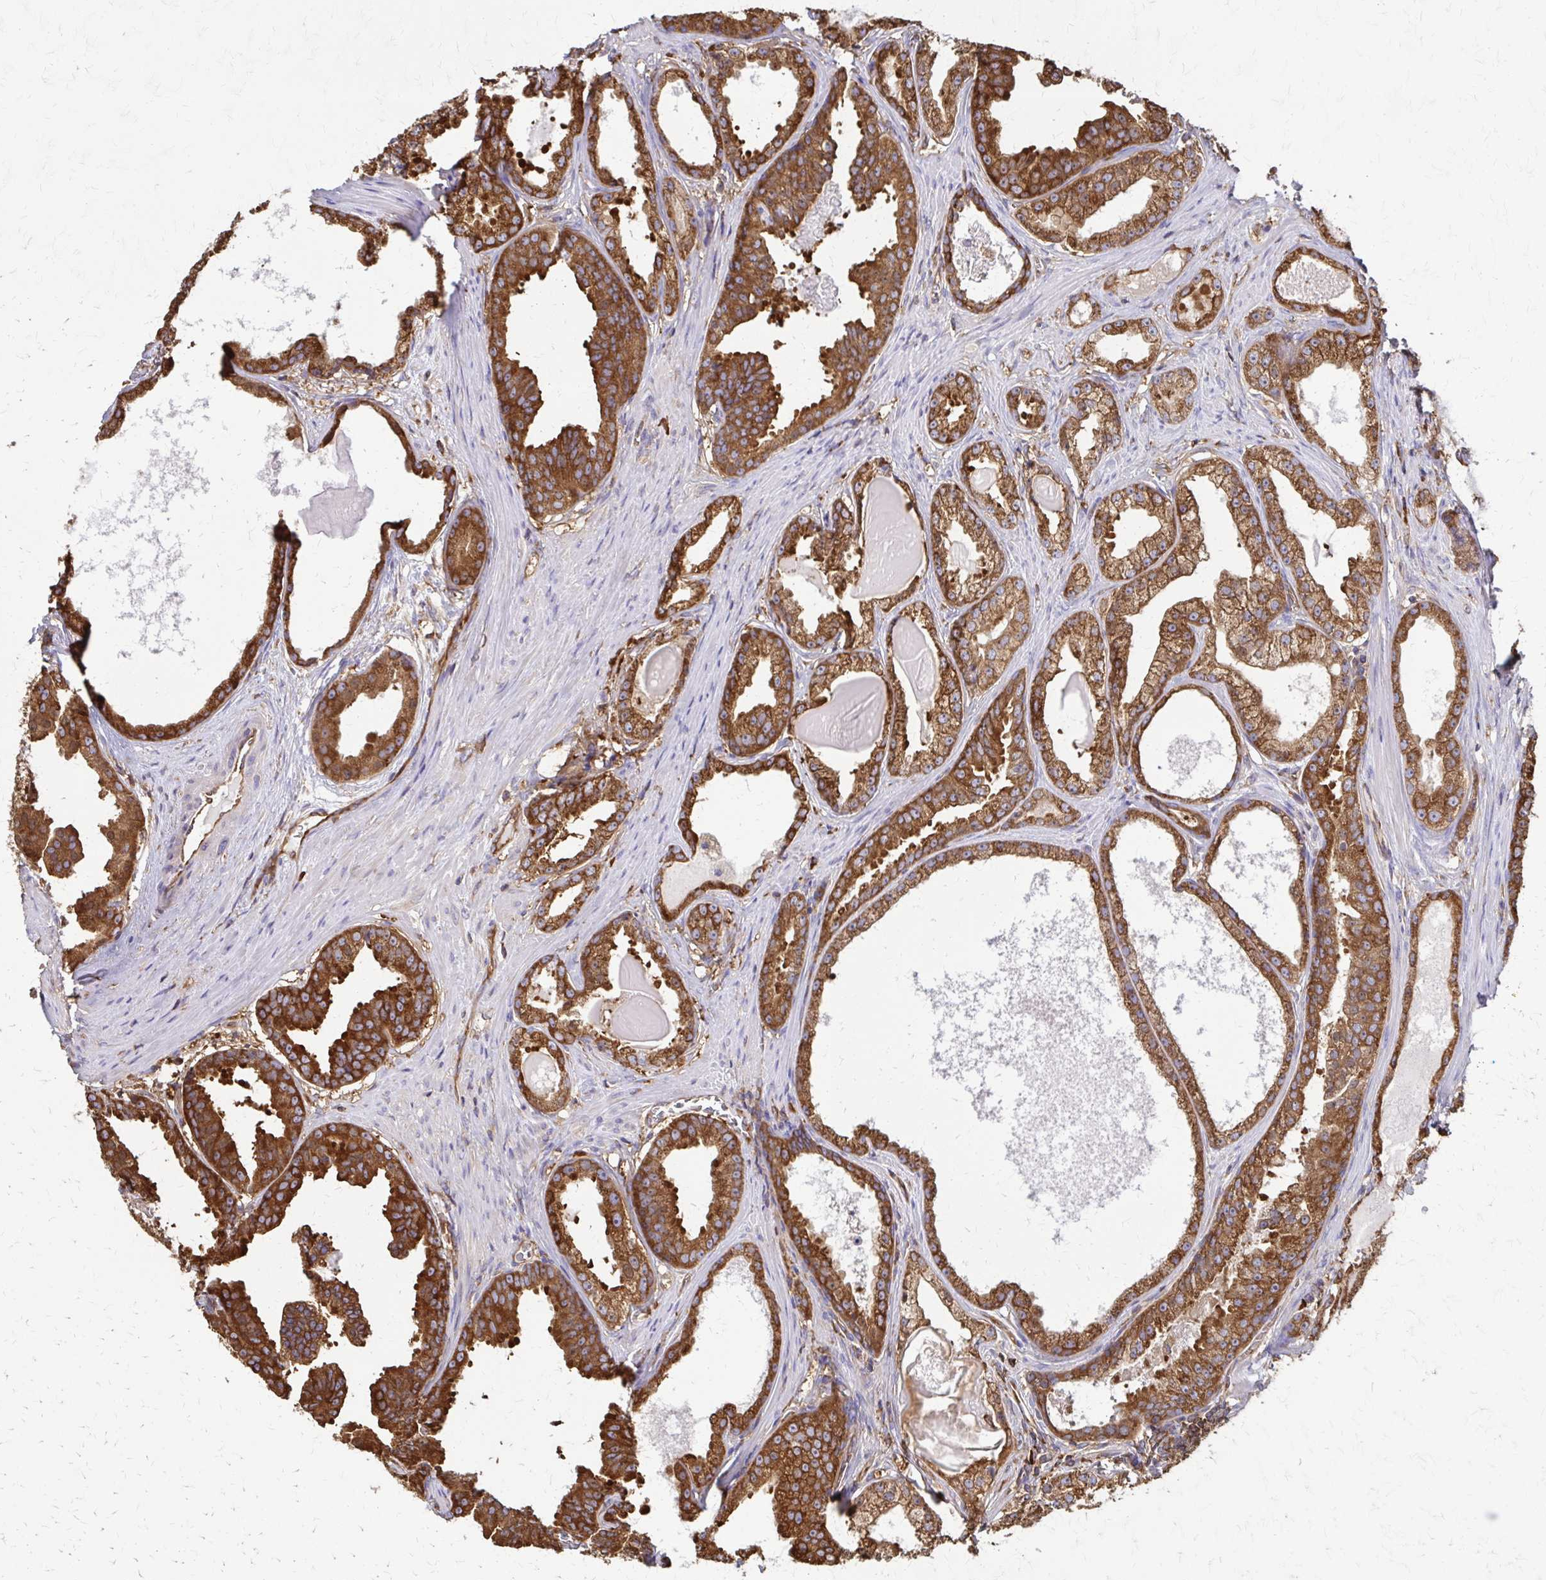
{"staining": {"intensity": "strong", "quantity": ">75%", "location": "cytoplasmic/membranous"}, "tissue": "prostate cancer", "cell_type": "Tumor cells", "image_type": "cancer", "snomed": [{"axis": "morphology", "description": "Adenocarcinoma, Low grade"}, {"axis": "topography", "description": "Prostate"}], "caption": "Strong cytoplasmic/membranous expression is seen in approximately >75% of tumor cells in prostate cancer (adenocarcinoma (low-grade)). (Stains: DAB (3,3'-diaminobenzidine) in brown, nuclei in blue, Microscopy: brightfield microscopy at high magnification).", "gene": "EEF2", "patient": {"sex": "male", "age": 65}}